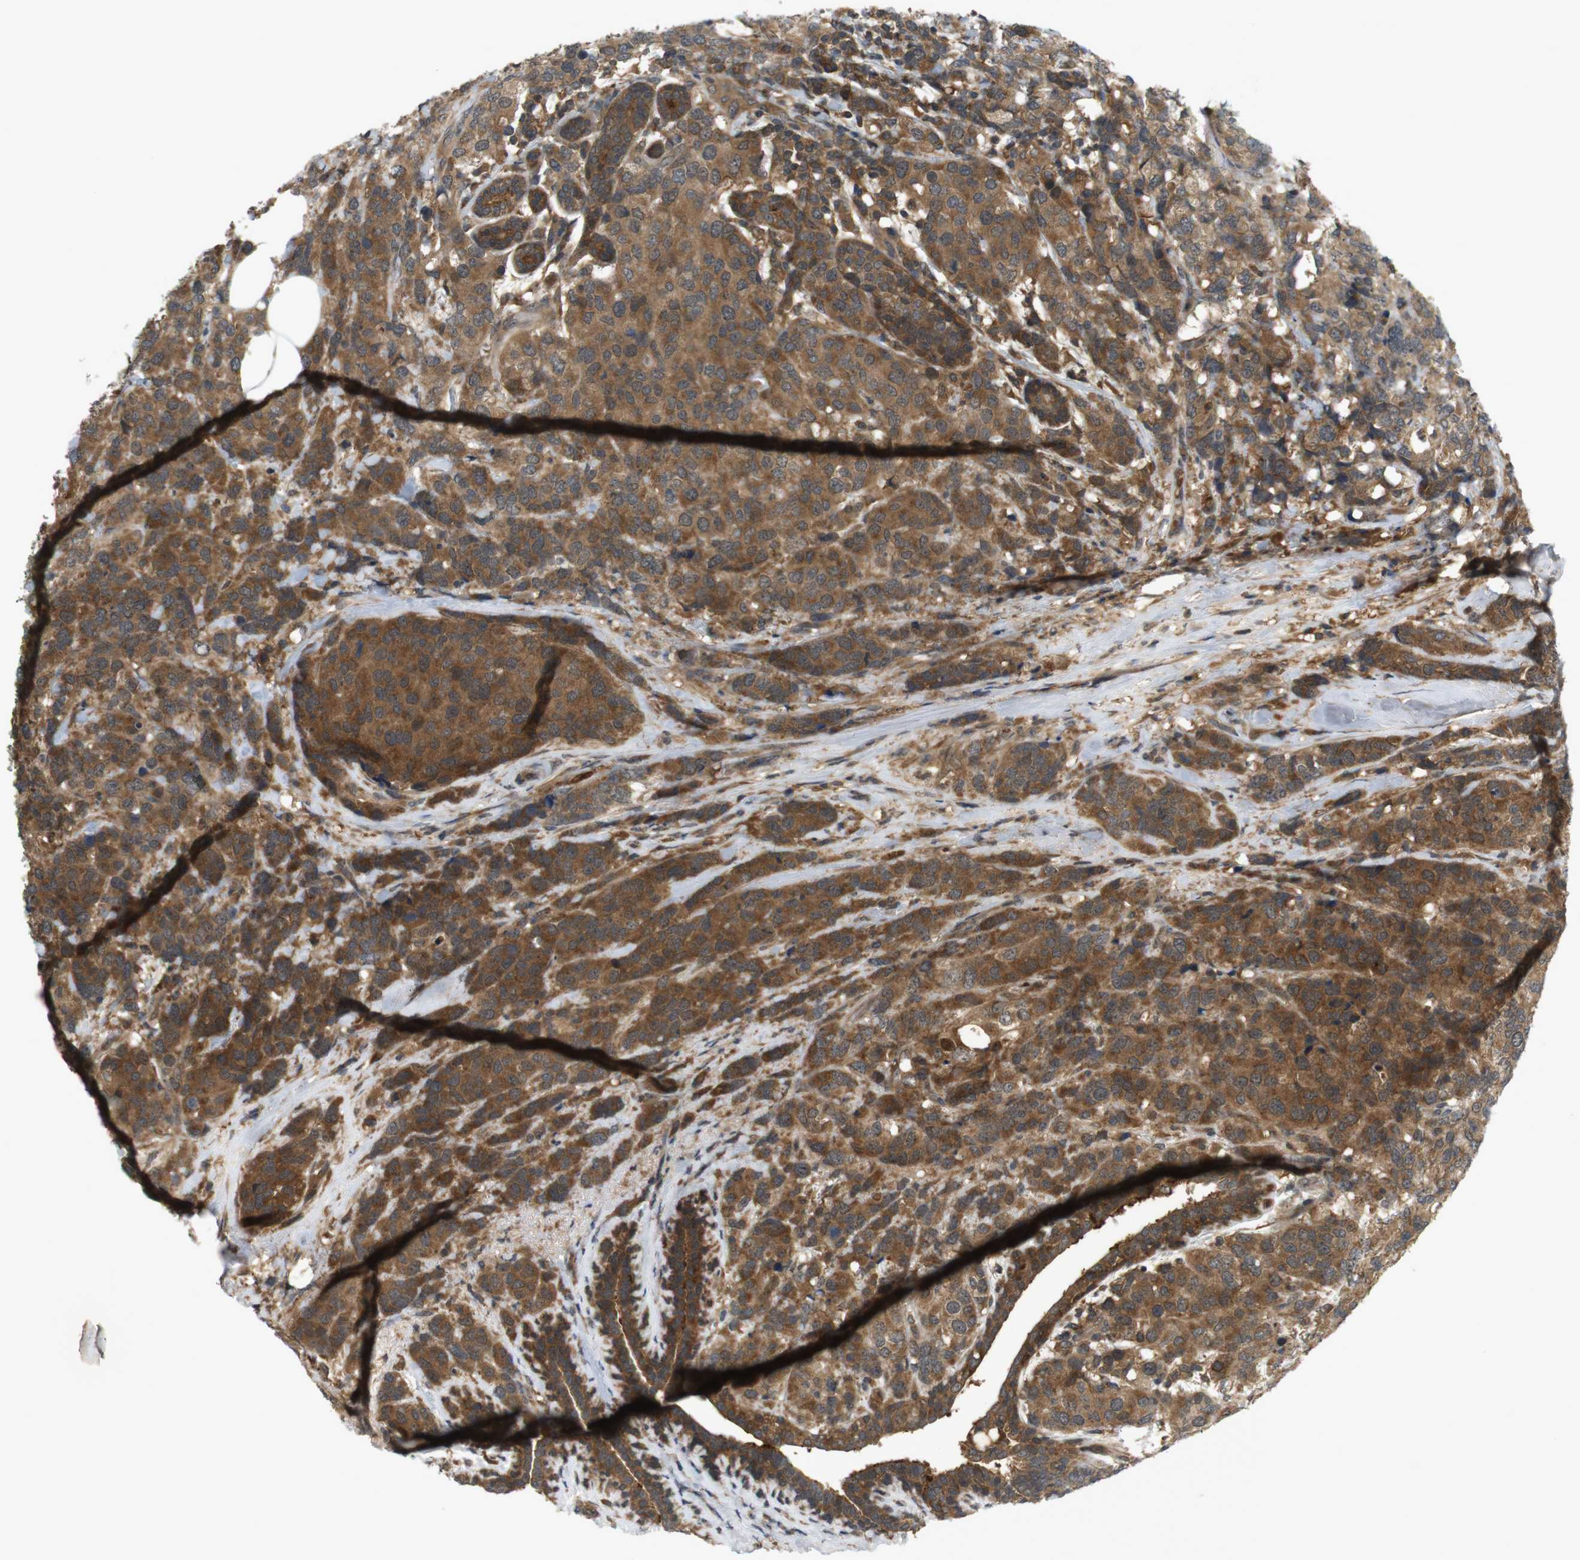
{"staining": {"intensity": "moderate", "quantity": ">75%", "location": "cytoplasmic/membranous"}, "tissue": "breast cancer", "cell_type": "Tumor cells", "image_type": "cancer", "snomed": [{"axis": "morphology", "description": "Lobular carcinoma"}, {"axis": "topography", "description": "Breast"}], "caption": "Lobular carcinoma (breast) stained for a protein (brown) exhibits moderate cytoplasmic/membranous positive staining in approximately >75% of tumor cells.", "gene": "NFKBIE", "patient": {"sex": "female", "age": 59}}